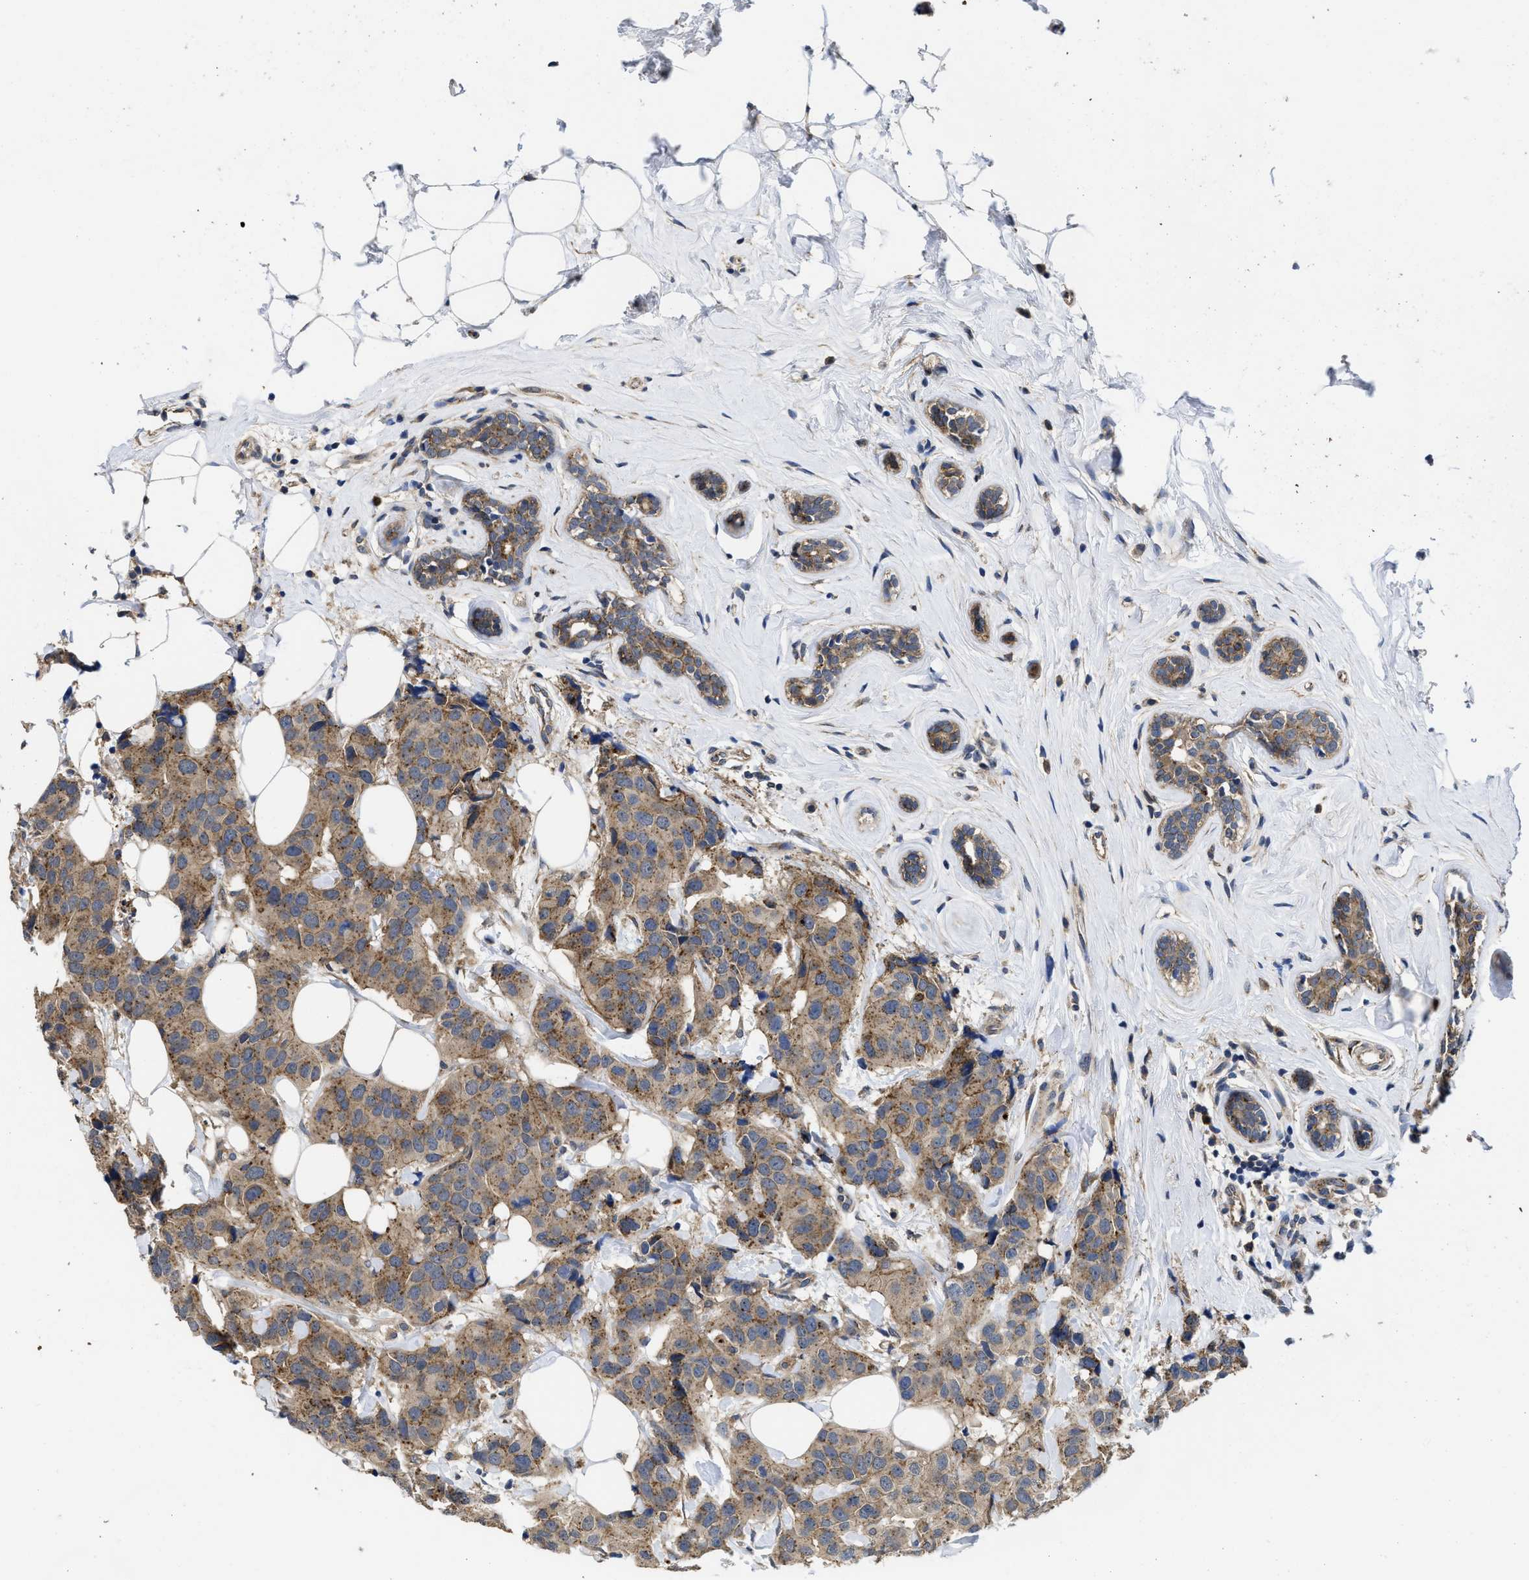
{"staining": {"intensity": "moderate", "quantity": ">75%", "location": "cytoplasmic/membranous"}, "tissue": "breast cancer", "cell_type": "Tumor cells", "image_type": "cancer", "snomed": [{"axis": "morphology", "description": "Normal tissue, NOS"}, {"axis": "morphology", "description": "Duct carcinoma"}, {"axis": "topography", "description": "Breast"}], "caption": "The histopathology image displays staining of breast cancer, revealing moderate cytoplasmic/membranous protein staining (brown color) within tumor cells.", "gene": "PKD2", "patient": {"sex": "female", "age": 39}}